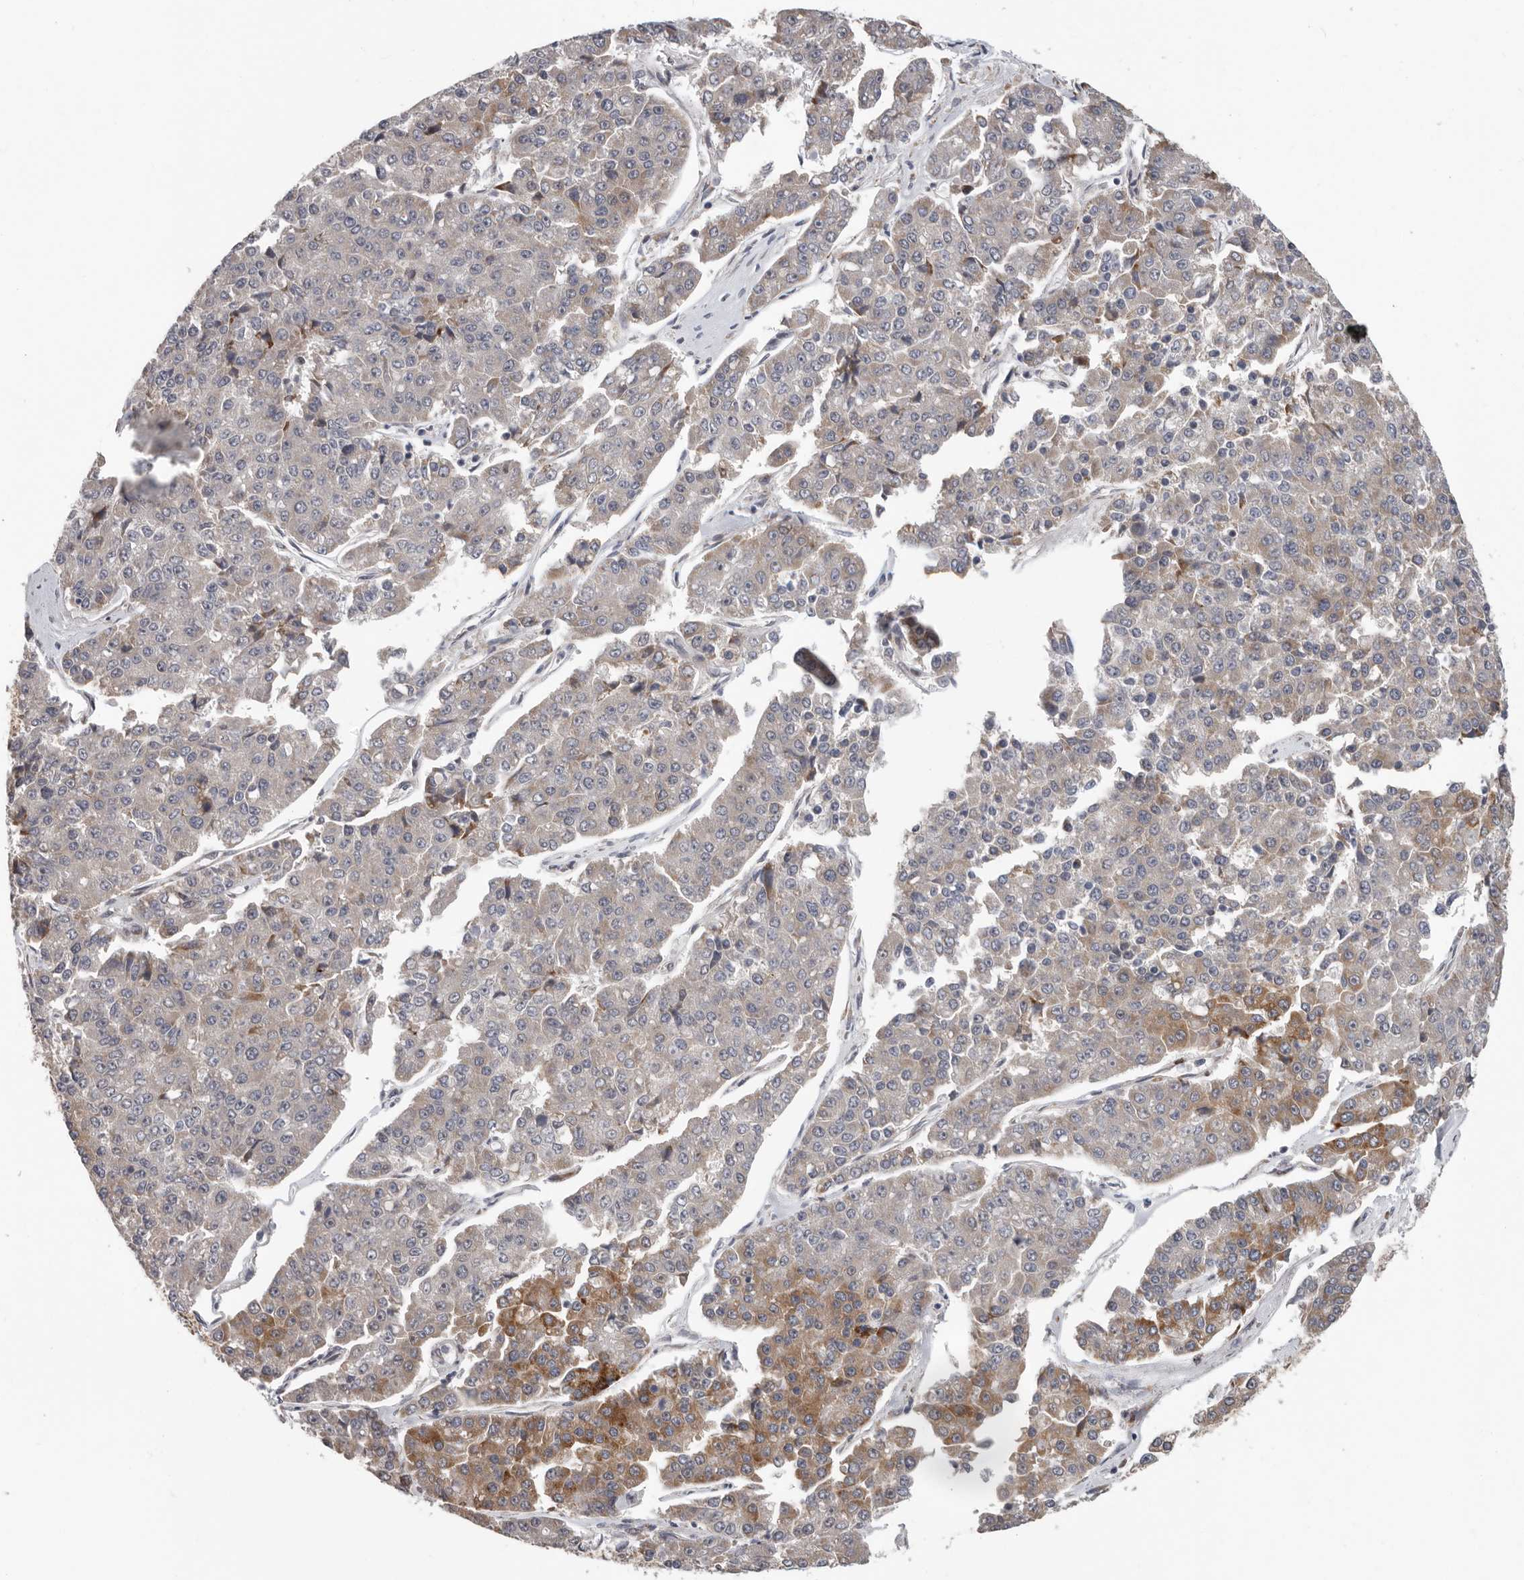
{"staining": {"intensity": "moderate", "quantity": "<25%", "location": "cytoplasmic/membranous"}, "tissue": "pancreatic cancer", "cell_type": "Tumor cells", "image_type": "cancer", "snomed": [{"axis": "morphology", "description": "Adenocarcinoma, NOS"}, {"axis": "topography", "description": "Pancreas"}], "caption": "High-power microscopy captured an immunohistochemistry photomicrograph of pancreatic adenocarcinoma, revealing moderate cytoplasmic/membranous staining in approximately <25% of tumor cells.", "gene": "ATXN3L", "patient": {"sex": "male", "age": 50}}